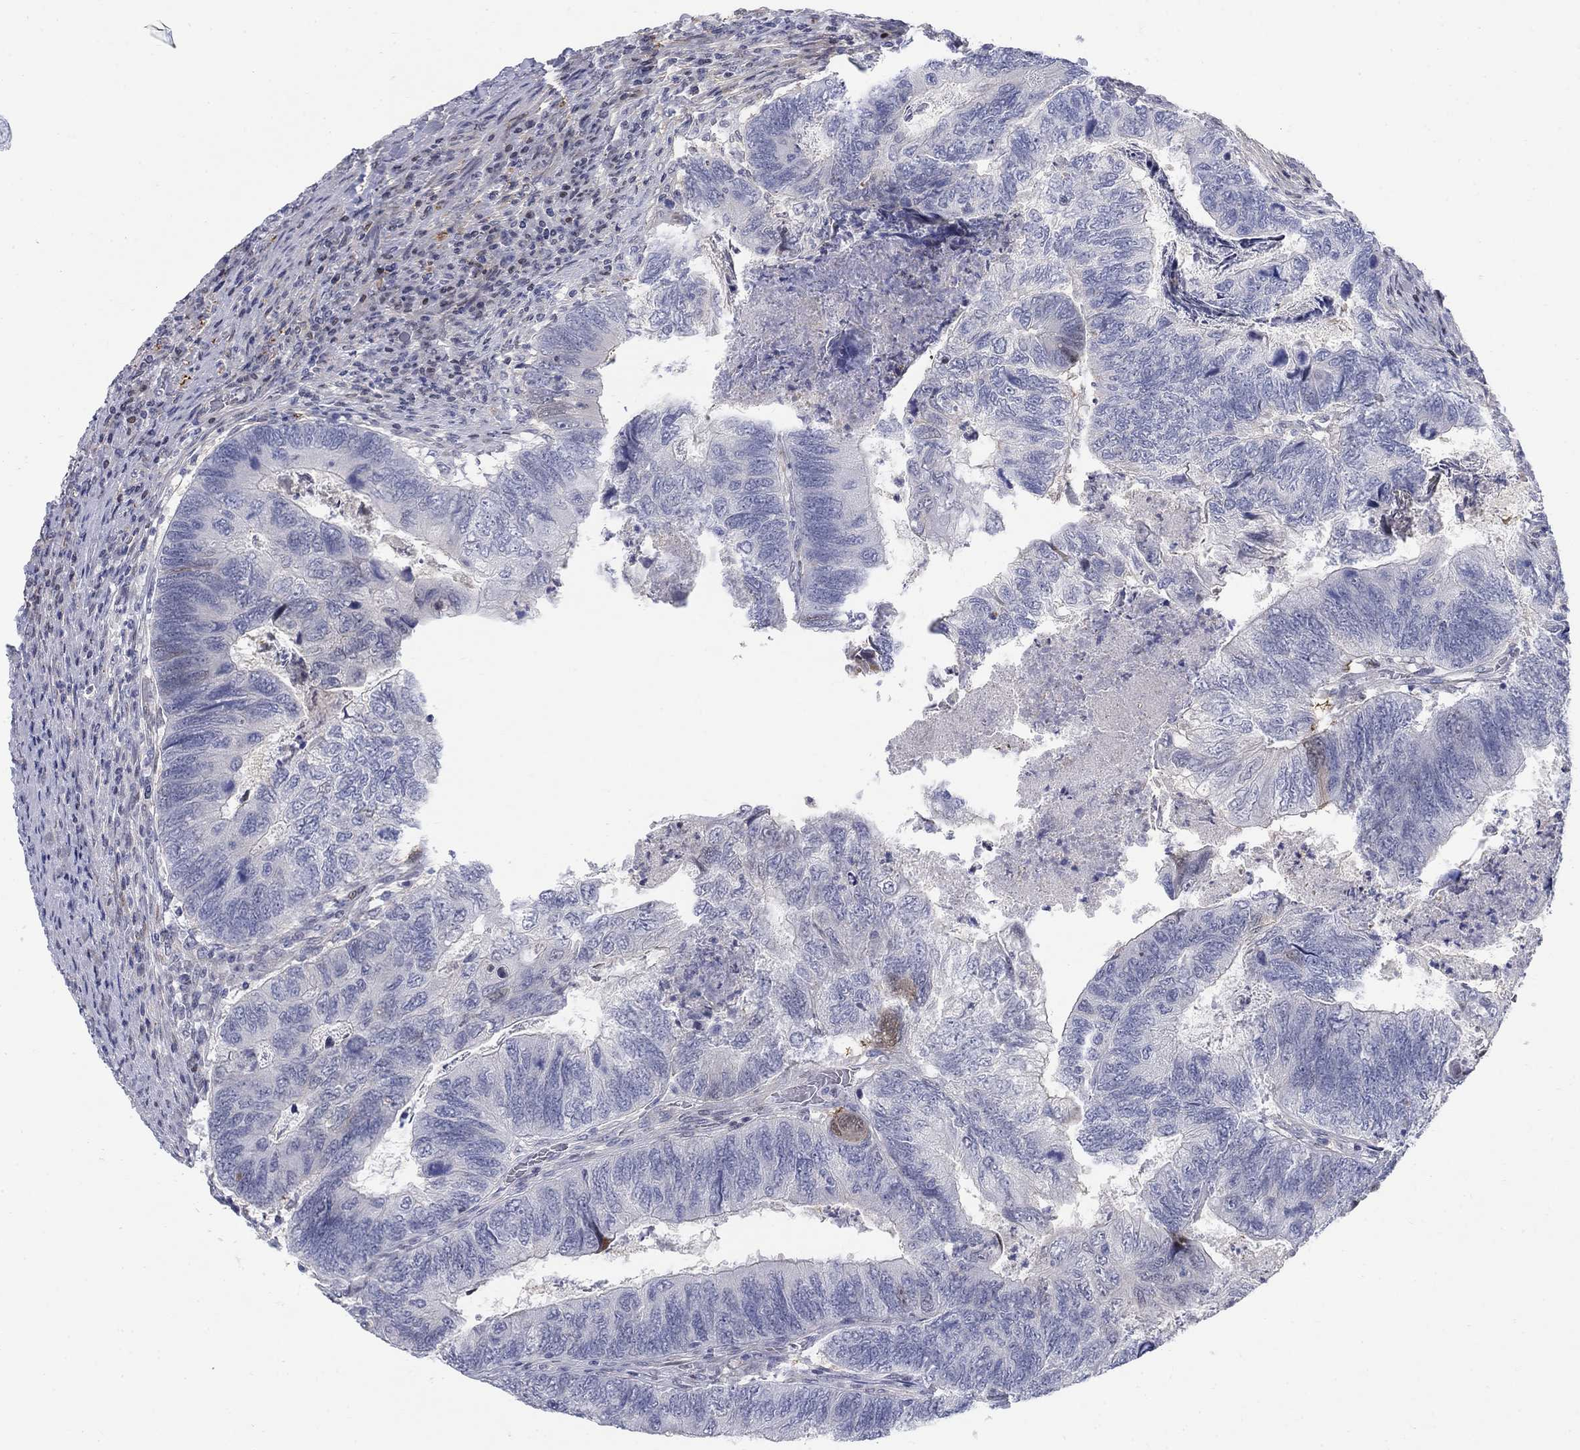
{"staining": {"intensity": "negative", "quantity": "none", "location": "none"}, "tissue": "colorectal cancer", "cell_type": "Tumor cells", "image_type": "cancer", "snomed": [{"axis": "morphology", "description": "Adenocarcinoma, NOS"}, {"axis": "topography", "description": "Colon"}], "caption": "A photomicrograph of colorectal cancer stained for a protein reveals no brown staining in tumor cells. (DAB immunohistochemistry visualized using brightfield microscopy, high magnification).", "gene": "MYO3A", "patient": {"sex": "female", "age": 67}}